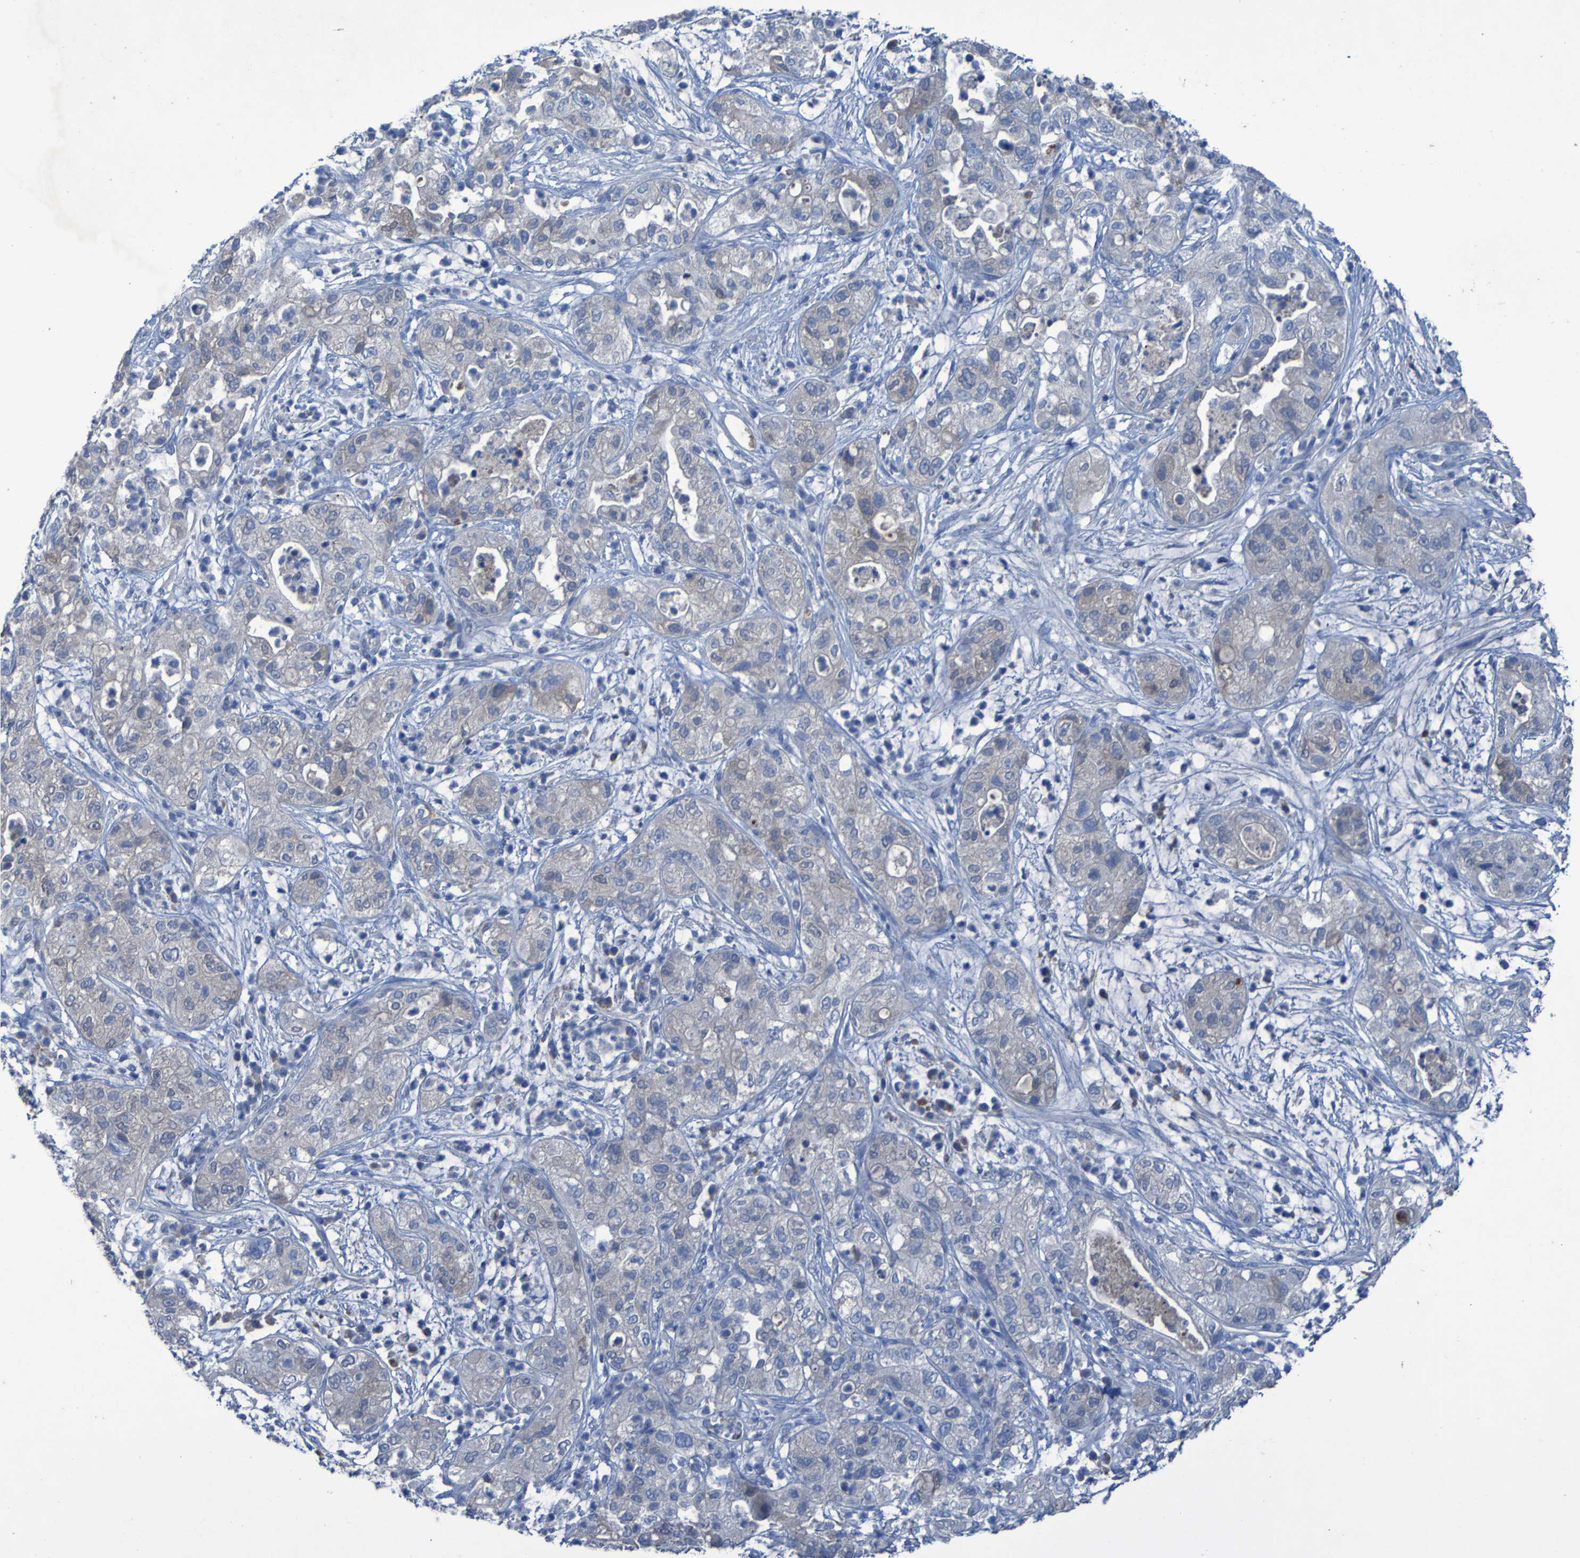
{"staining": {"intensity": "negative", "quantity": "none", "location": "none"}, "tissue": "pancreatic cancer", "cell_type": "Tumor cells", "image_type": "cancer", "snomed": [{"axis": "morphology", "description": "Adenocarcinoma, NOS"}, {"axis": "topography", "description": "Pancreas"}], "caption": "Tumor cells are negative for protein expression in human pancreatic cancer (adenocarcinoma).", "gene": "SGK2", "patient": {"sex": "female", "age": 78}}